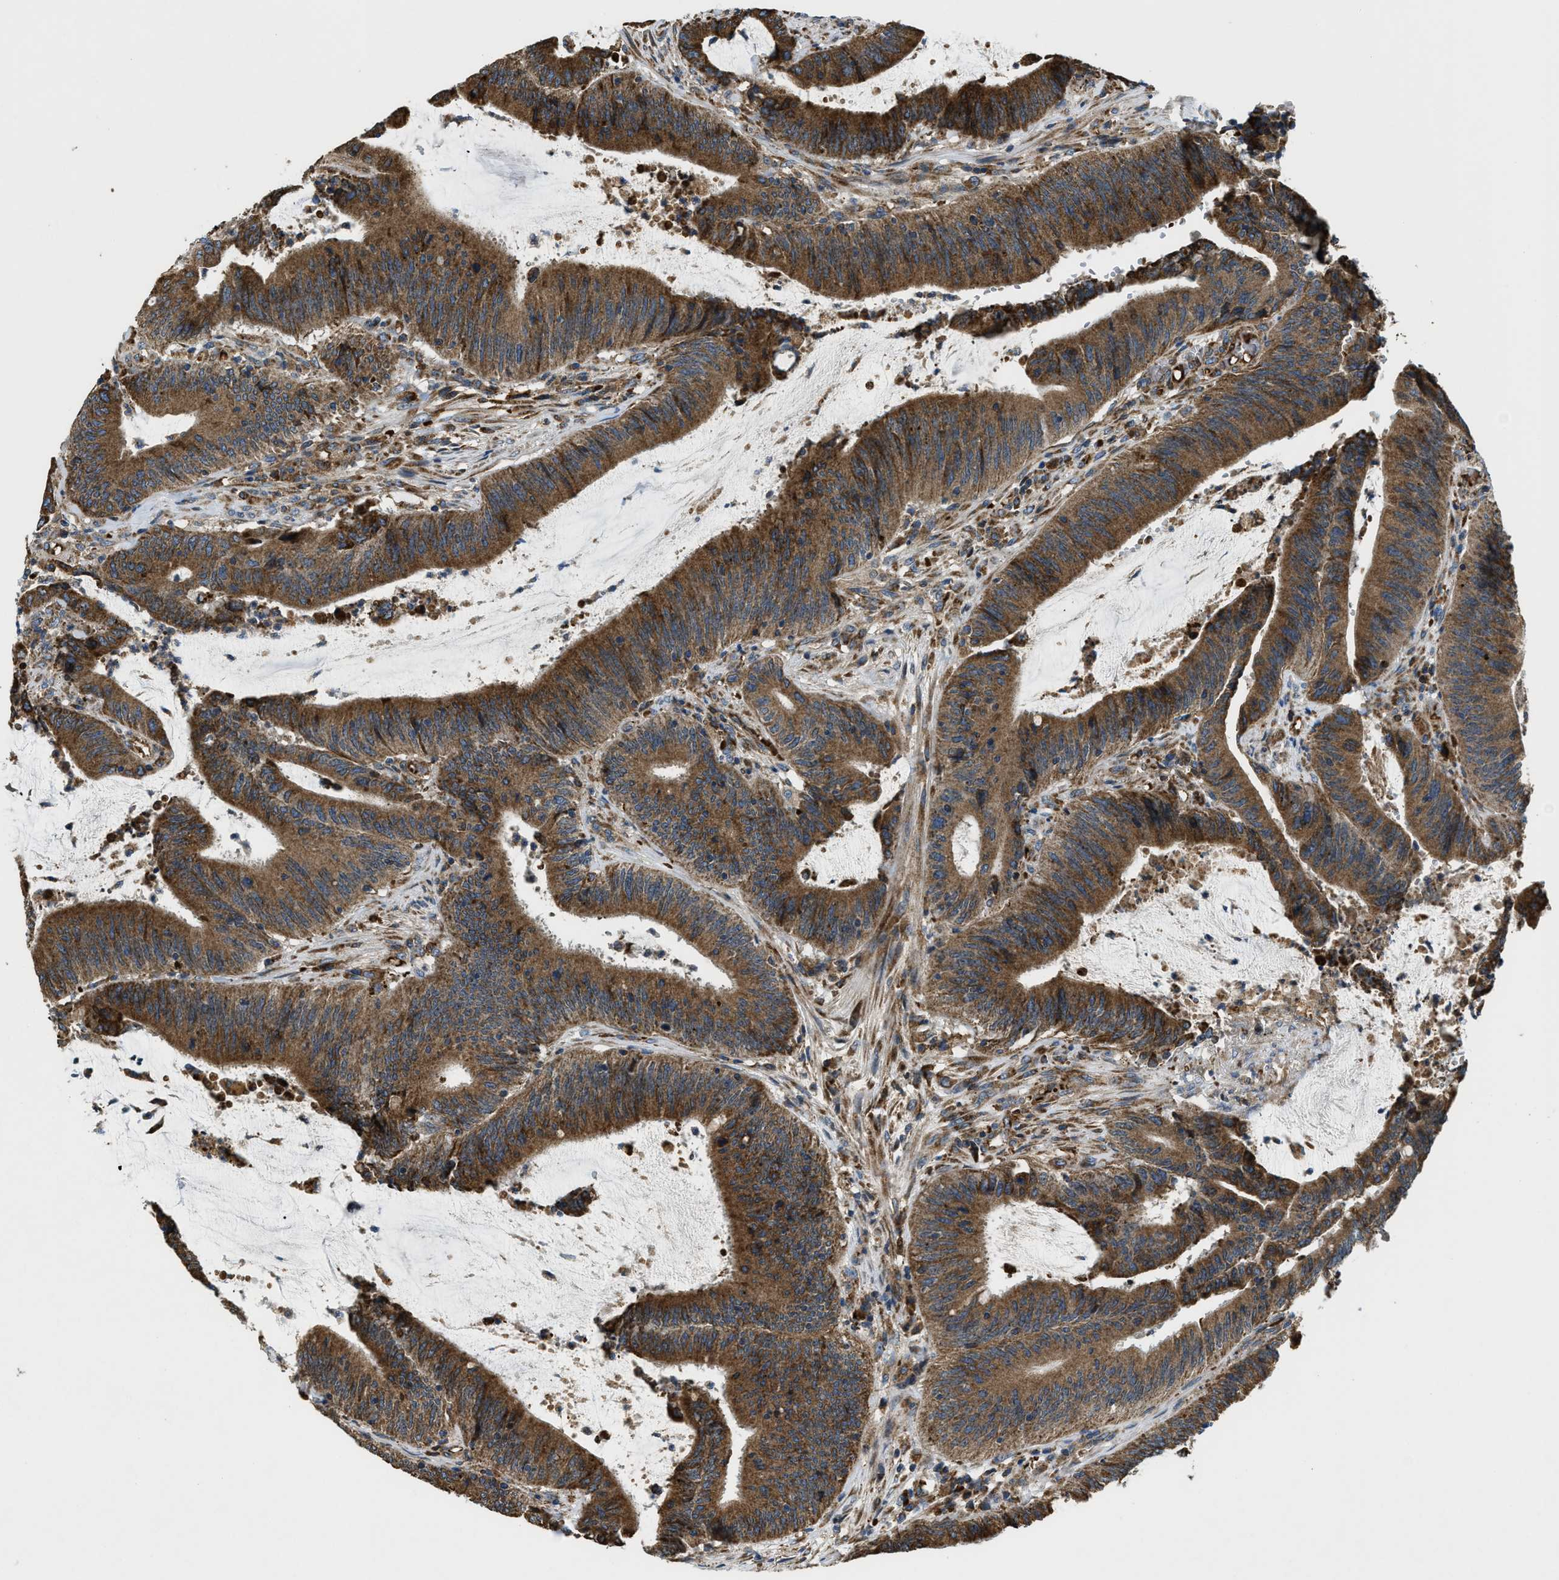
{"staining": {"intensity": "strong", "quantity": ">75%", "location": "cytoplasmic/membranous"}, "tissue": "colorectal cancer", "cell_type": "Tumor cells", "image_type": "cancer", "snomed": [{"axis": "morphology", "description": "Normal tissue, NOS"}, {"axis": "morphology", "description": "Adenocarcinoma, NOS"}, {"axis": "topography", "description": "Rectum"}], "caption": "Immunohistochemical staining of human colorectal cancer (adenocarcinoma) exhibits strong cytoplasmic/membranous protein staining in about >75% of tumor cells.", "gene": "CSPG4", "patient": {"sex": "female", "age": 66}}